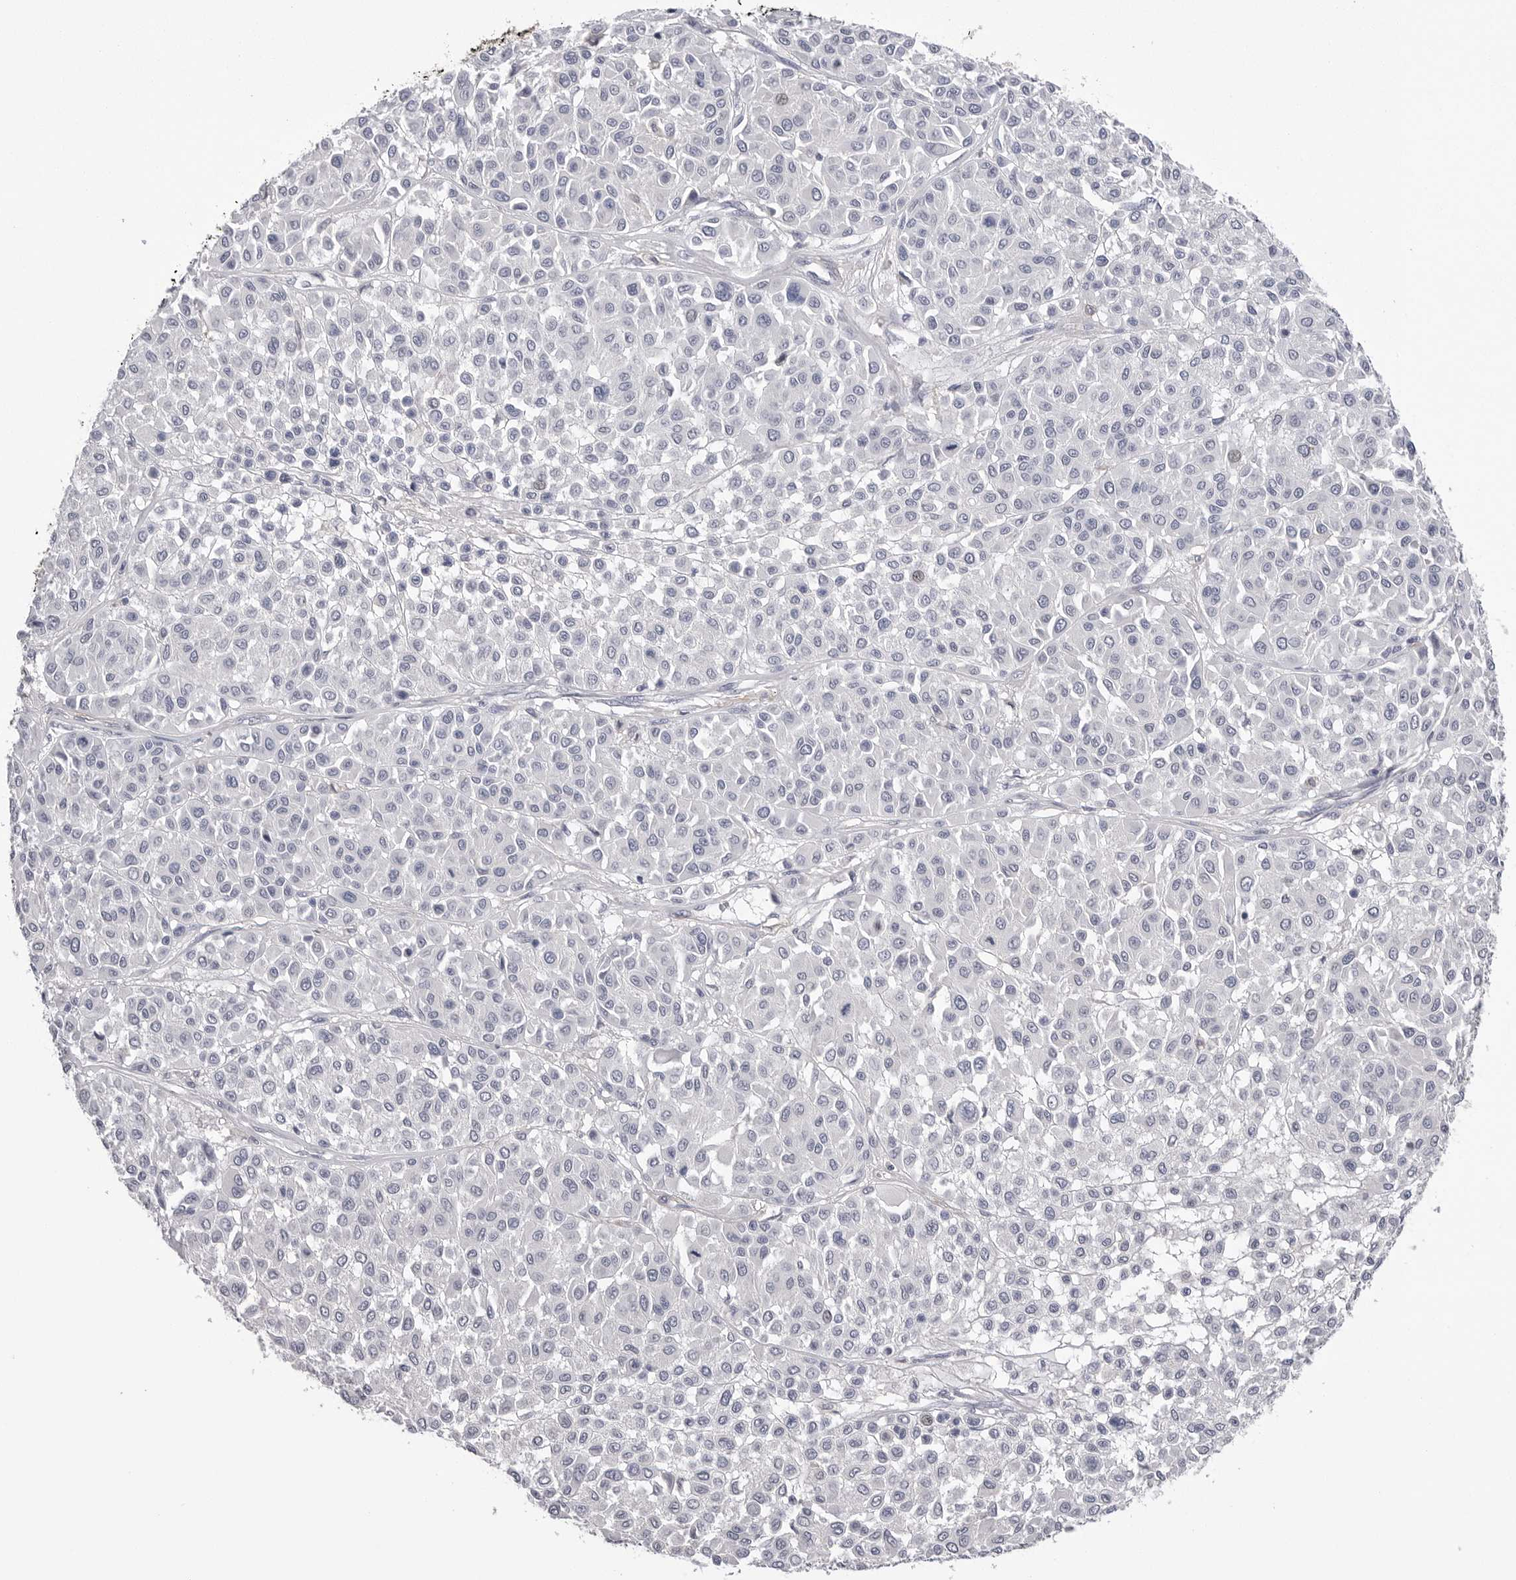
{"staining": {"intensity": "negative", "quantity": "none", "location": "none"}, "tissue": "melanoma", "cell_type": "Tumor cells", "image_type": "cancer", "snomed": [{"axis": "morphology", "description": "Malignant melanoma, Metastatic site"}, {"axis": "topography", "description": "Soft tissue"}], "caption": "This is an immunohistochemistry (IHC) photomicrograph of human malignant melanoma (metastatic site). There is no expression in tumor cells.", "gene": "AKAP12", "patient": {"sex": "male", "age": 41}}